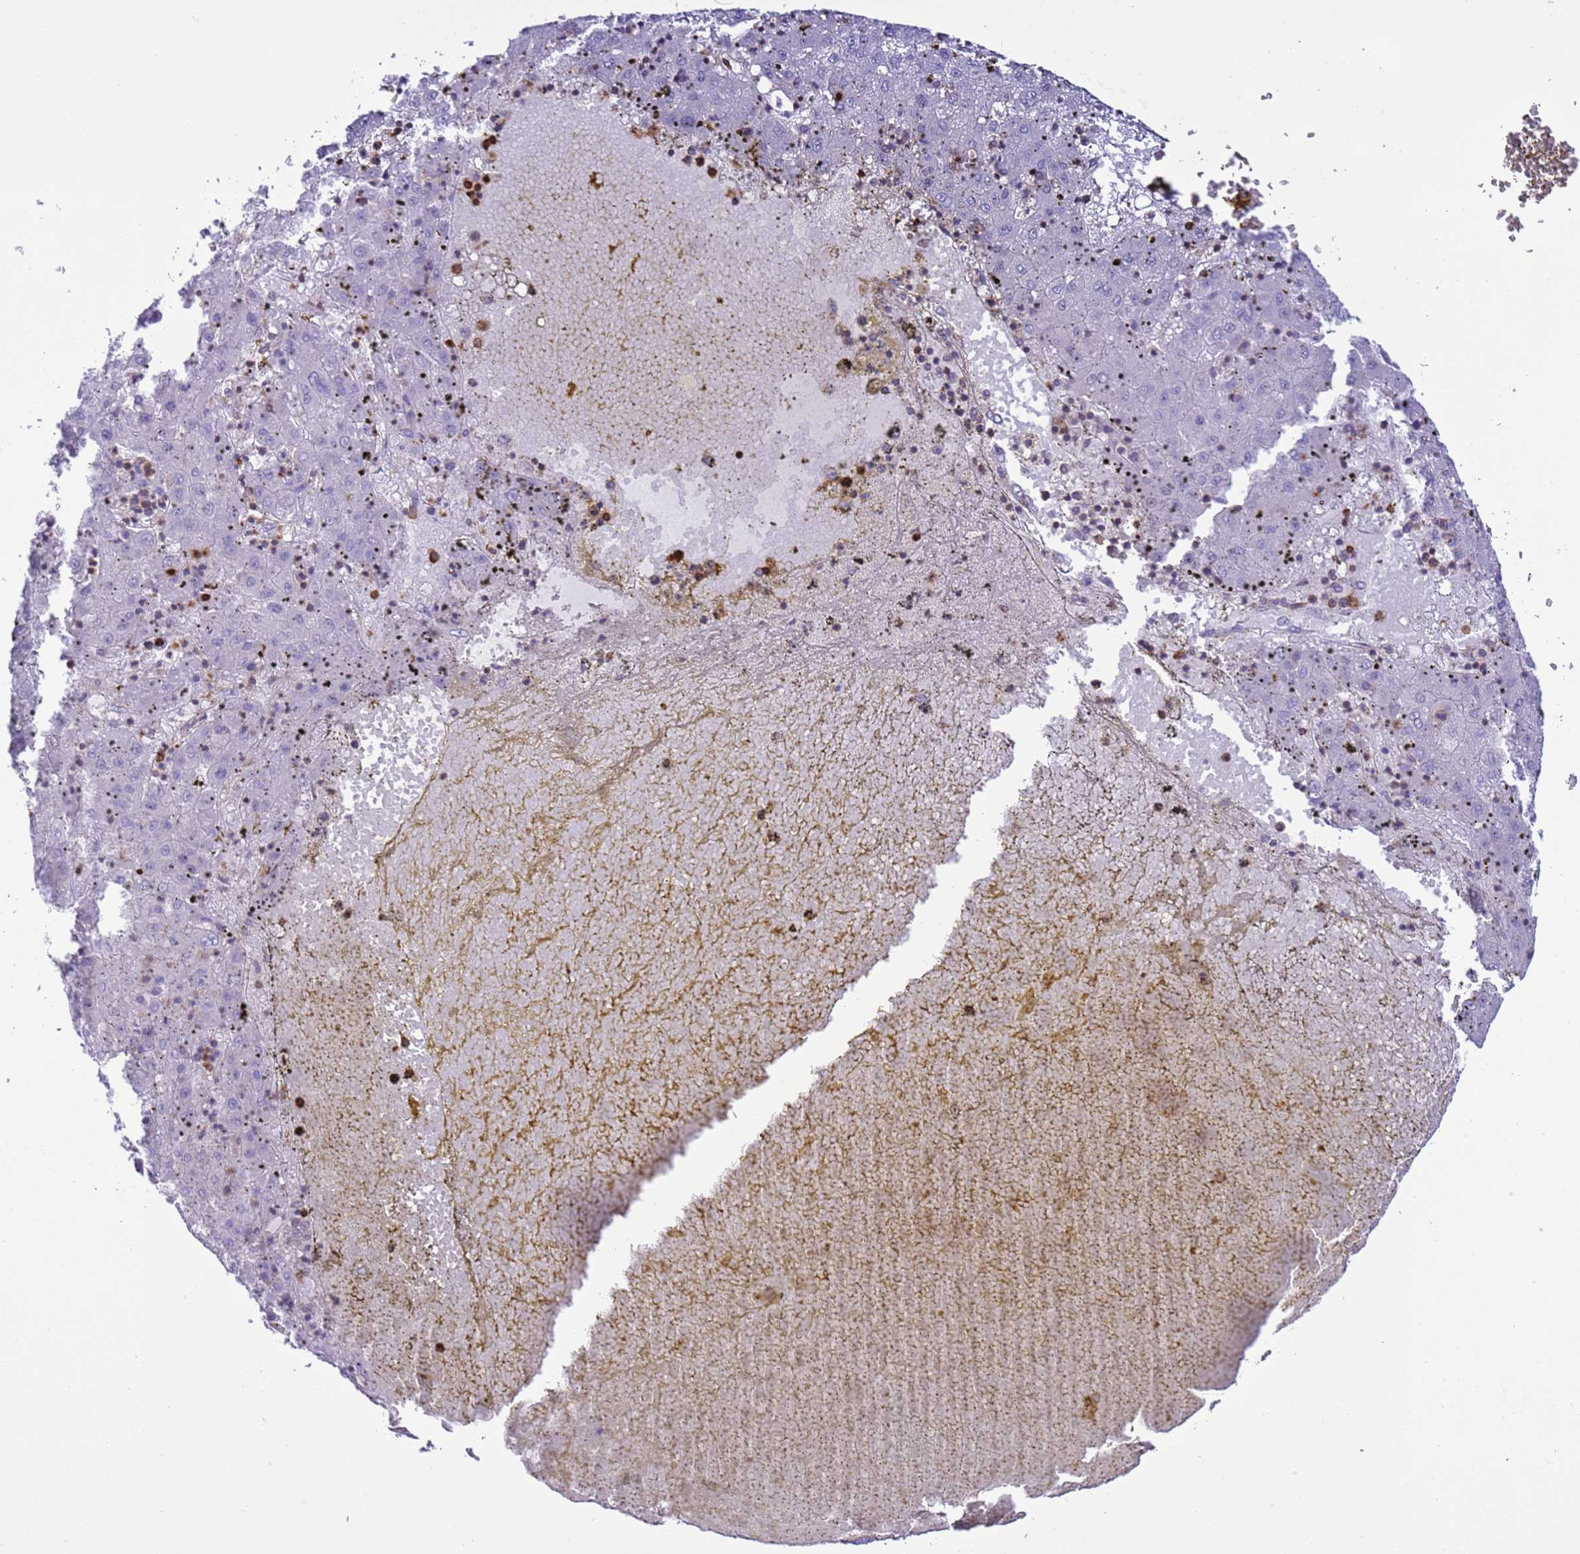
{"staining": {"intensity": "negative", "quantity": "none", "location": "none"}, "tissue": "liver cancer", "cell_type": "Tumor cells", "image_type": "cancer", "snomed": [{"axis": "morphology", "description": "Carcinoma, Hepatocellular, NOS"}, {"axis": "topography", "description": "Liver"}], "caption": "The micrograph demonstrates no staining of tumor cells in hepatocellular carcinoma (liver).", "gene": "IRF5", "patient": {"sex": "male", "age": 72}}